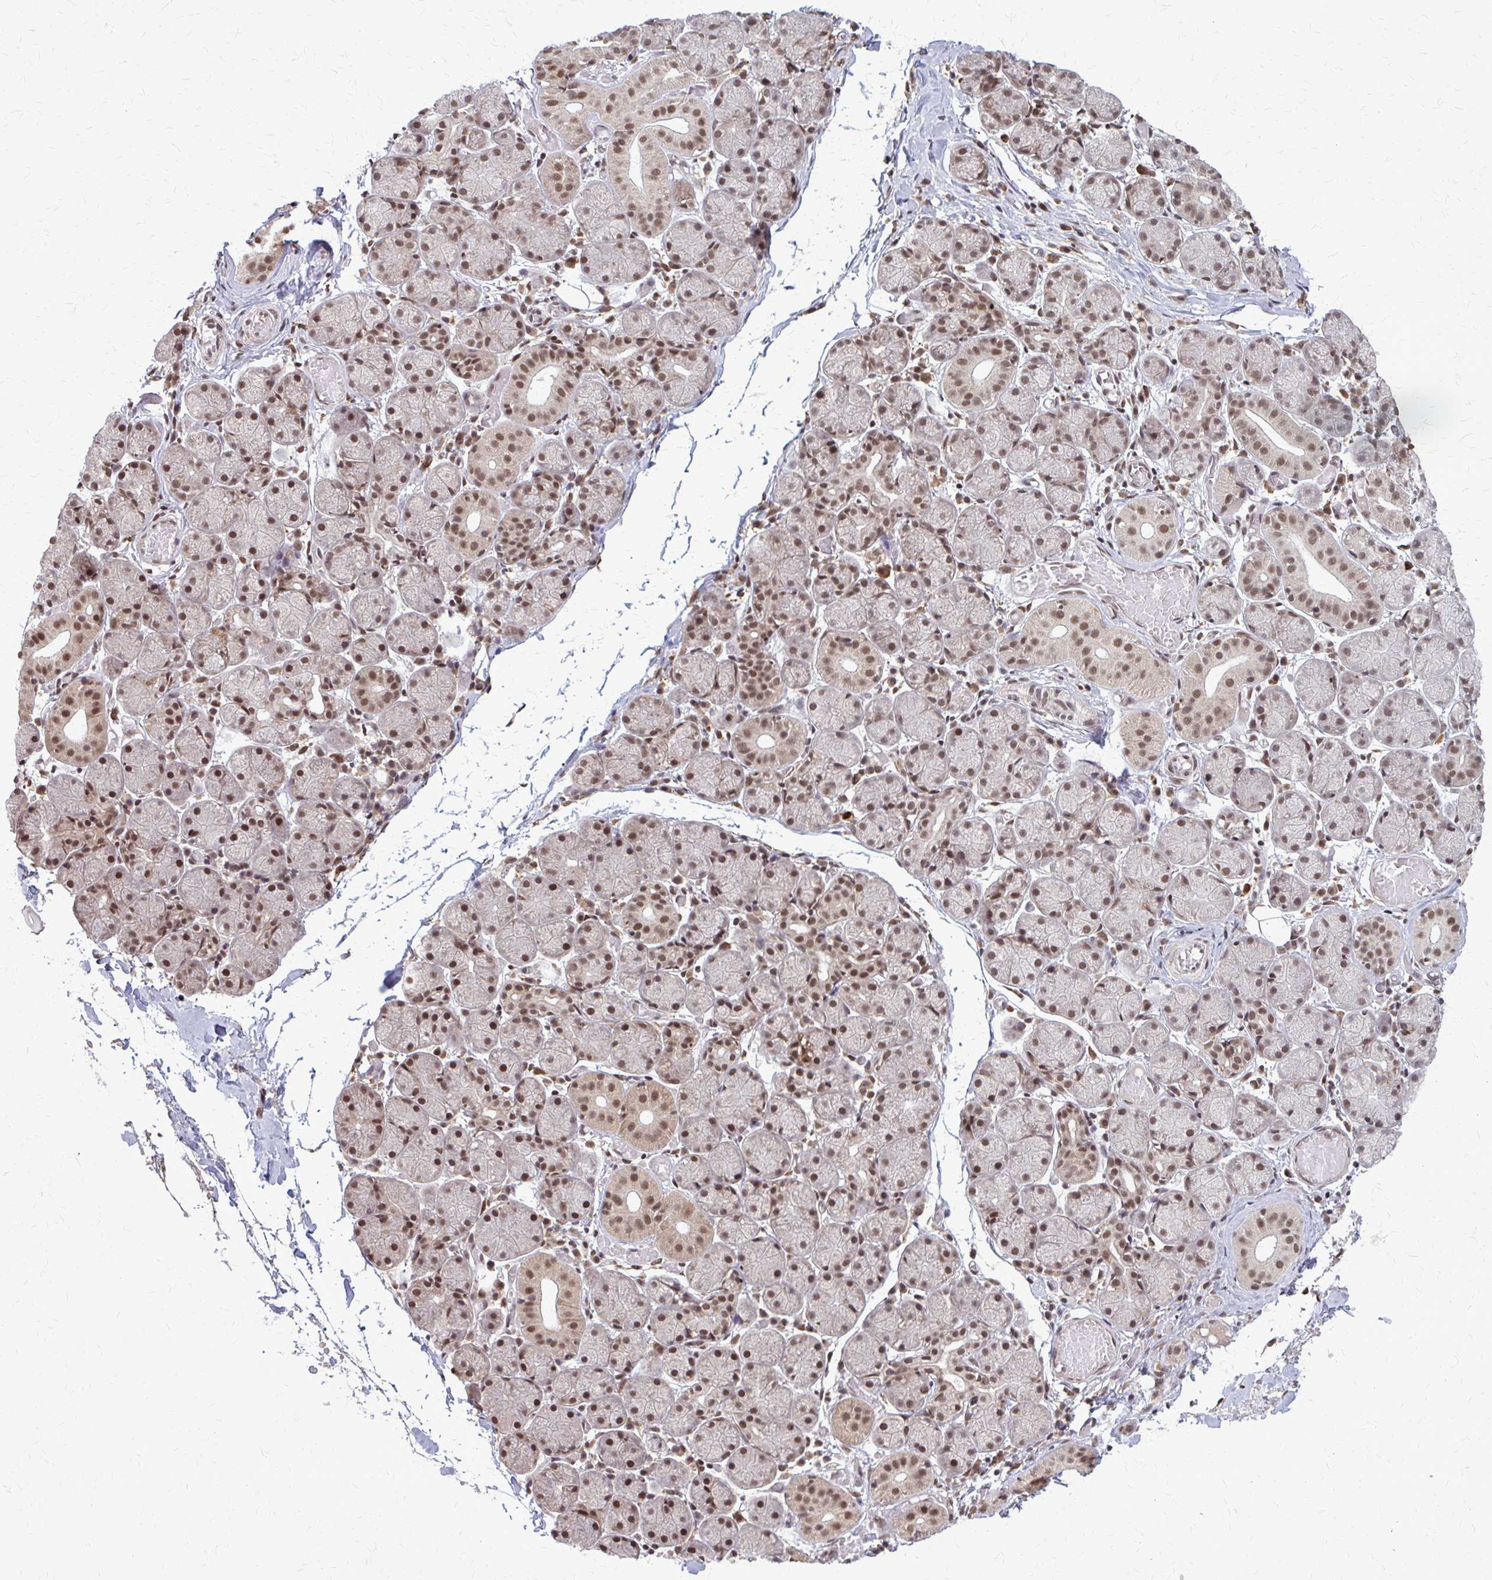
{"staining": {"intensity": "moderate", "quantity": "25%-75%", "location": "nuclear"}, "tissue": "salivary gland", "cell_type": "Glandular cells", "image_type": "normal", "snomed": [{"axis": "morphology", "description": "Normal tissue, NOS"}, {"axis": "topography", "description": "Salivary gland"}], "caption": "Brown immunohistochemical staining in unremarkable salivary gland demonstrates moderate nuclear staining in approximately 25%-75% of glandular cells. The staining is performed using DAB (3,3'-diaminobenzidine) brown chromogen to label protein expression. The nuclei are counter-stained blue using hematoxylin.", "gene": "HDAC3", "patient": {"sex": "female", "age": 24}}